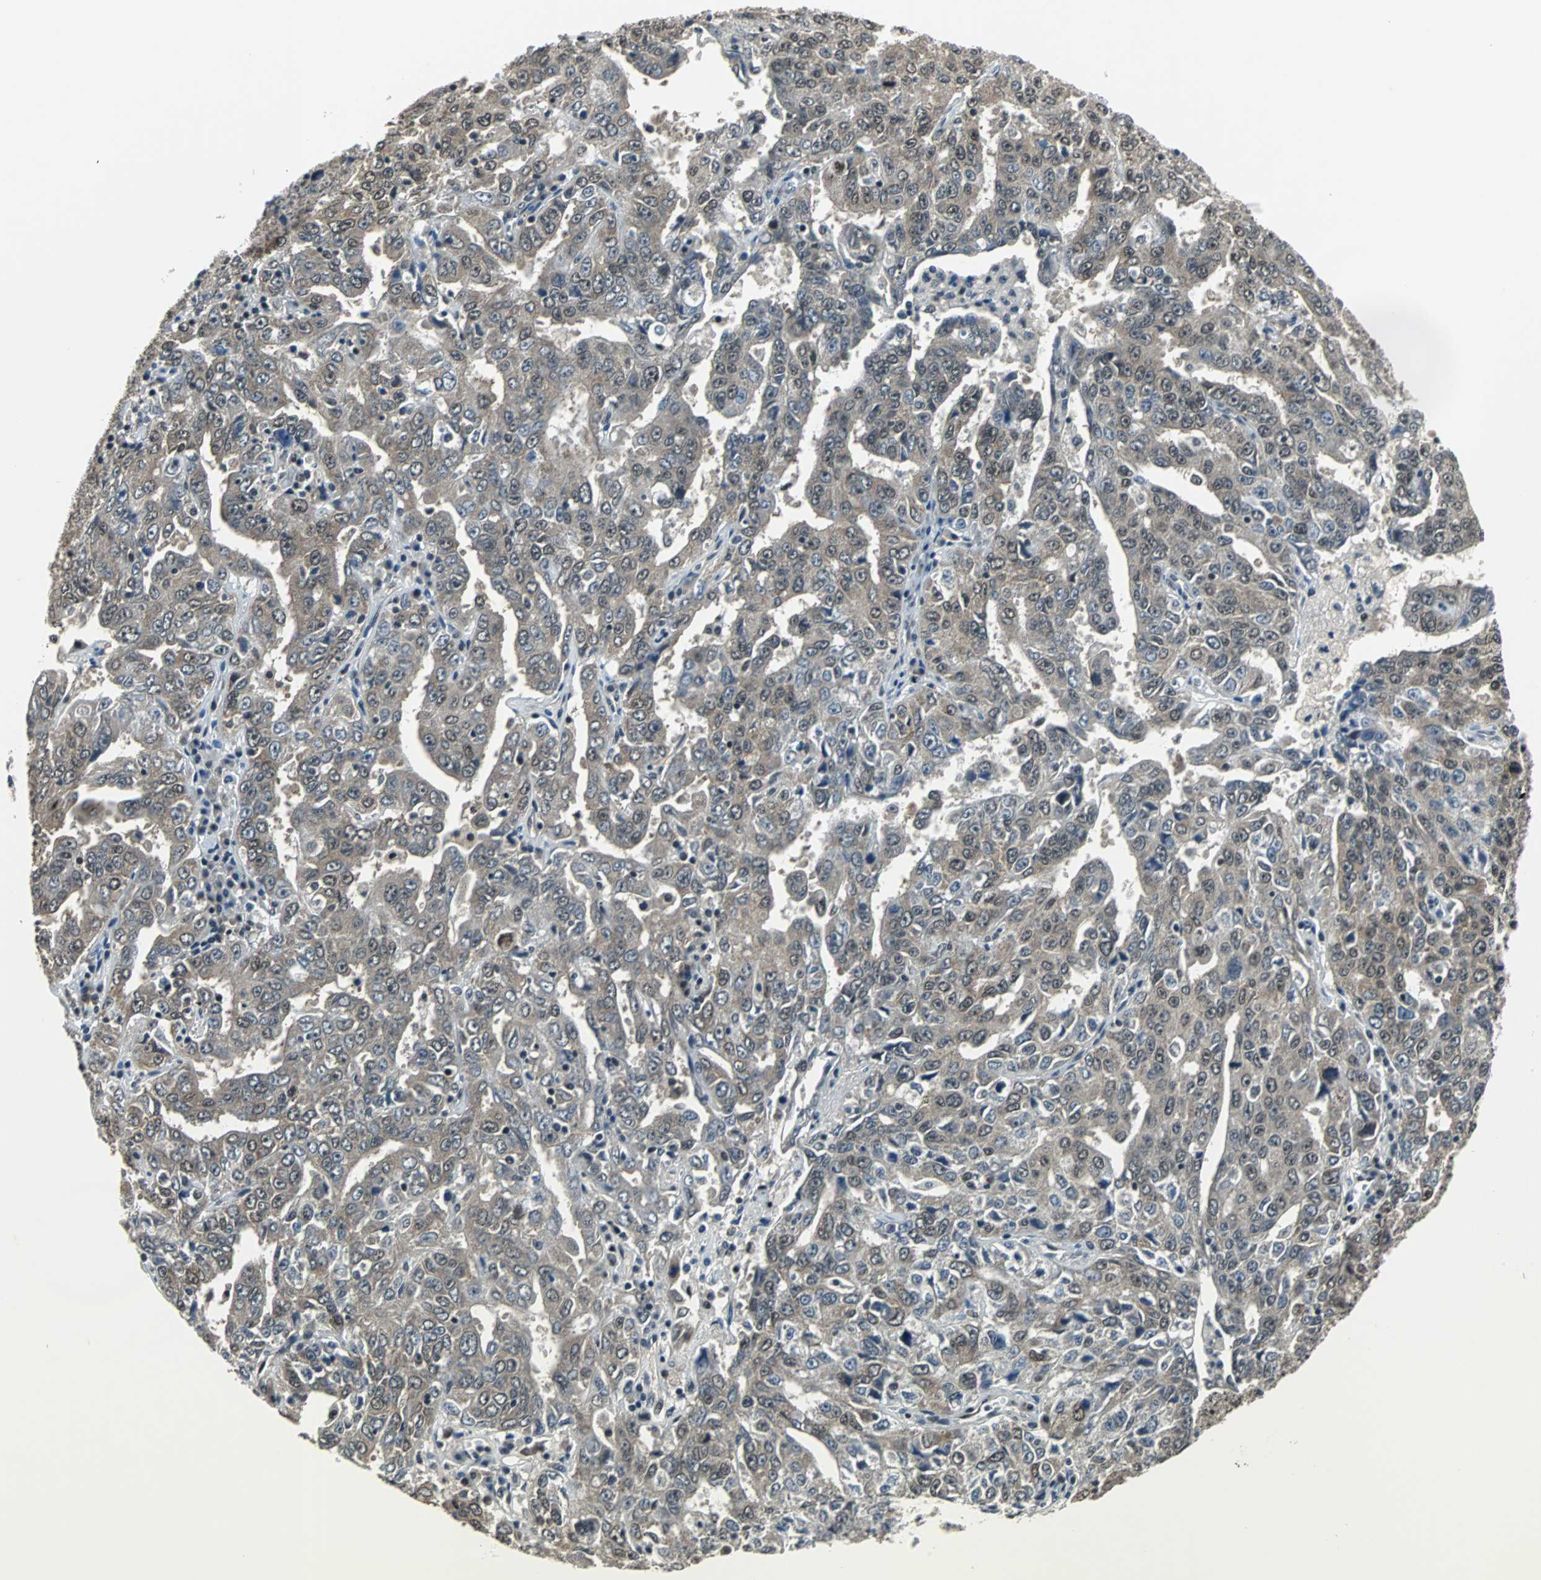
{"staining": {"intensity": "moderate", "quantity": ">75%", "location": "cytoplasmic/membranous,nuclear"}, "tissue": "ovarian cancer", "cell_type": "Tumor cells", "image_type": "cancer", "snomed": [{"axis": "morphology", "description": "Carcinoma, endometroid"}, {"axis": "topography", "description": "Ovary"}], "caption": "An immunohistochemistry image of tumor tissue is shown. Protein staining in brown highlights moderate cytoplasmic/membranous and nuclear positivity in ovarian cancer (endometroid carcinoma) within tumor cells.", "gene": "RBM14", "patient": {"sex": "female", "age": 62}}